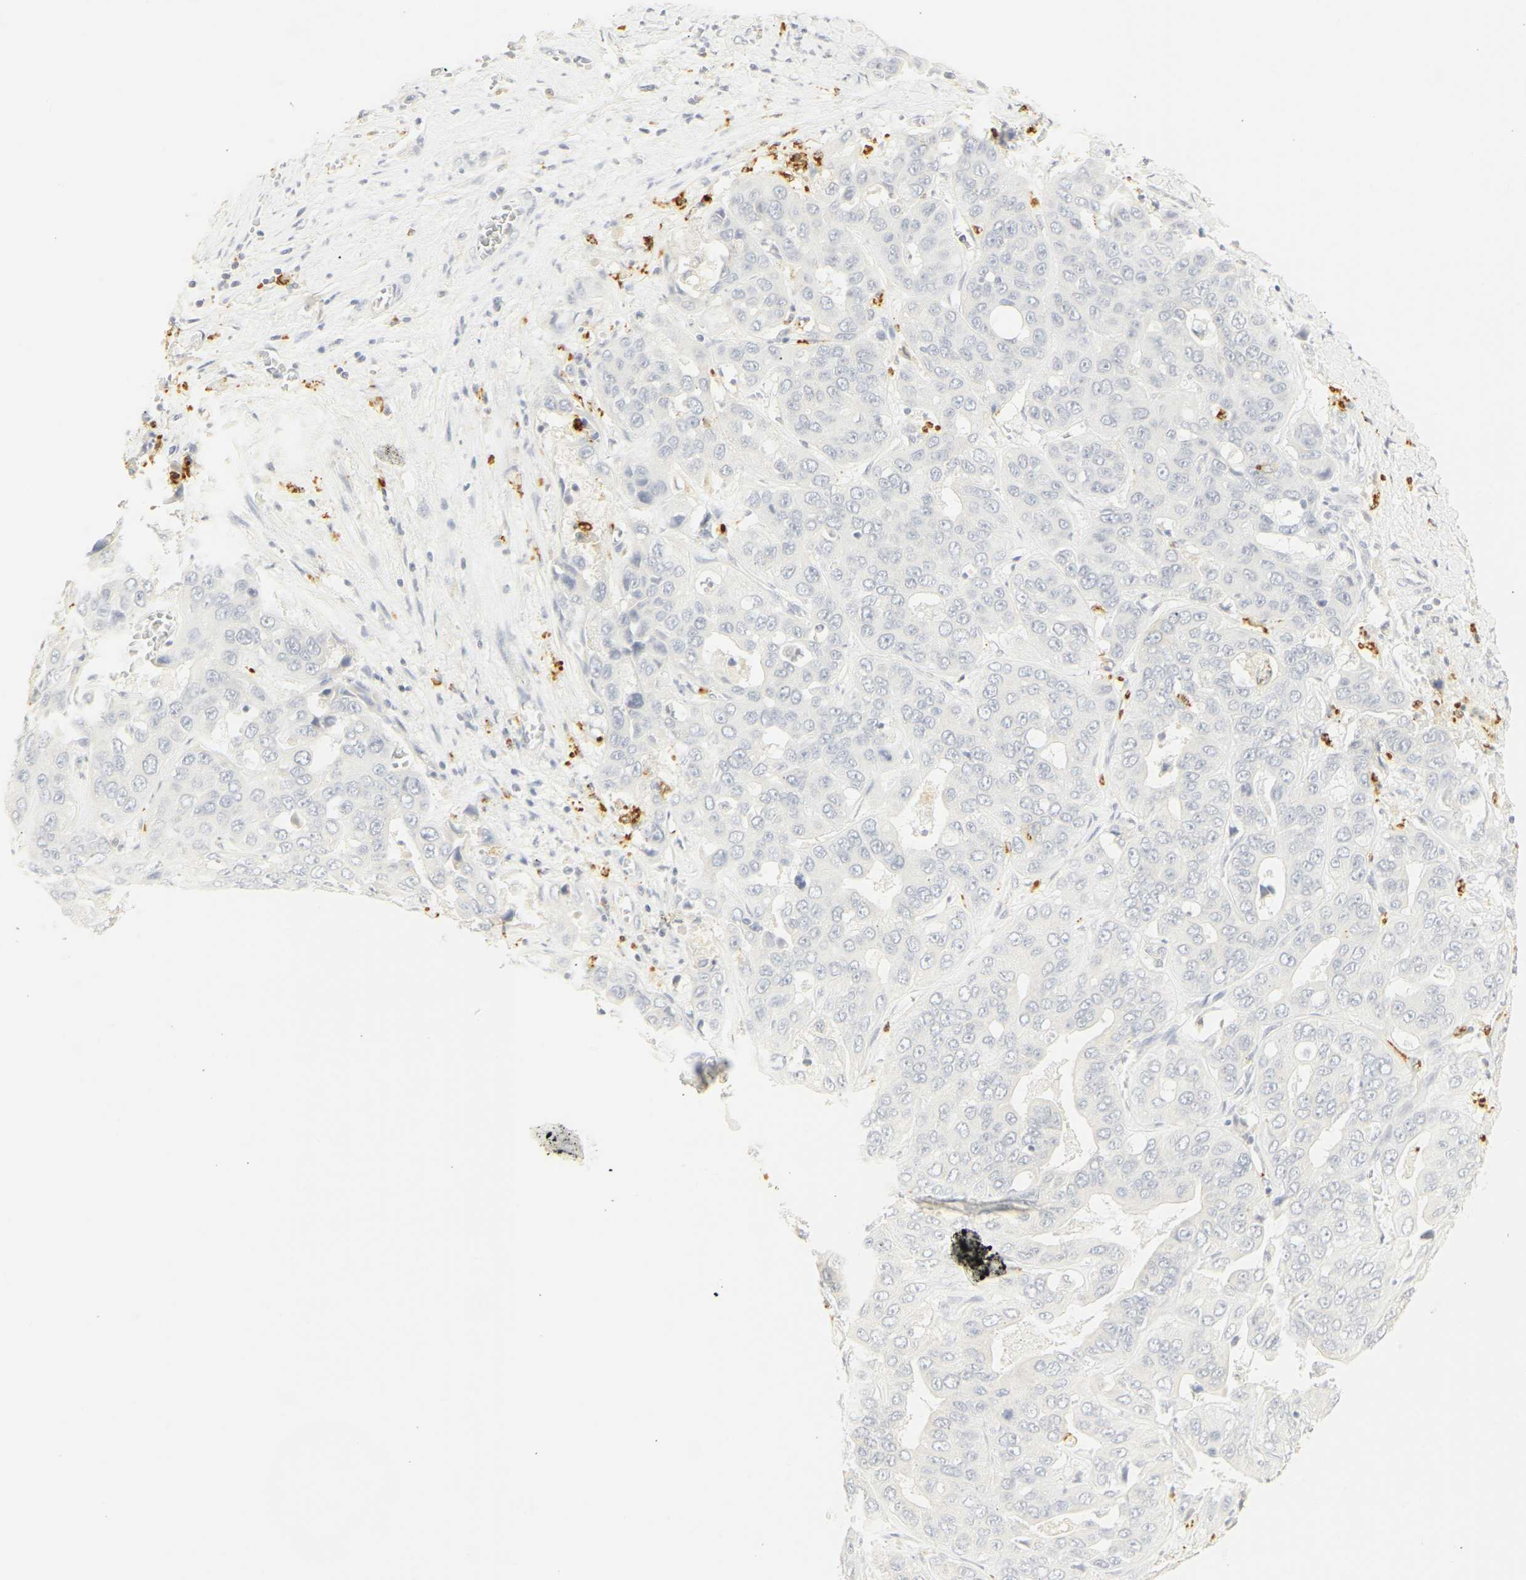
{"staining": {"intensity": "negative", "quantity": "none", "location": "none"}, "tissue": "liver cancer", "cell_type": "Tumor cells", "image_type": "cancer", "snomed": [{"axis": "morphology", "description": "Cholangiocarcinoma"}, {"axis": "topography", "description": "Liver"}], "caption": "Immunohistochemical staining of human cholangiocarcinoma (liver) reveals no significant expression in tumor cells.", "gene": "MPO", "patient": {"sex": "female", "age": 52}}